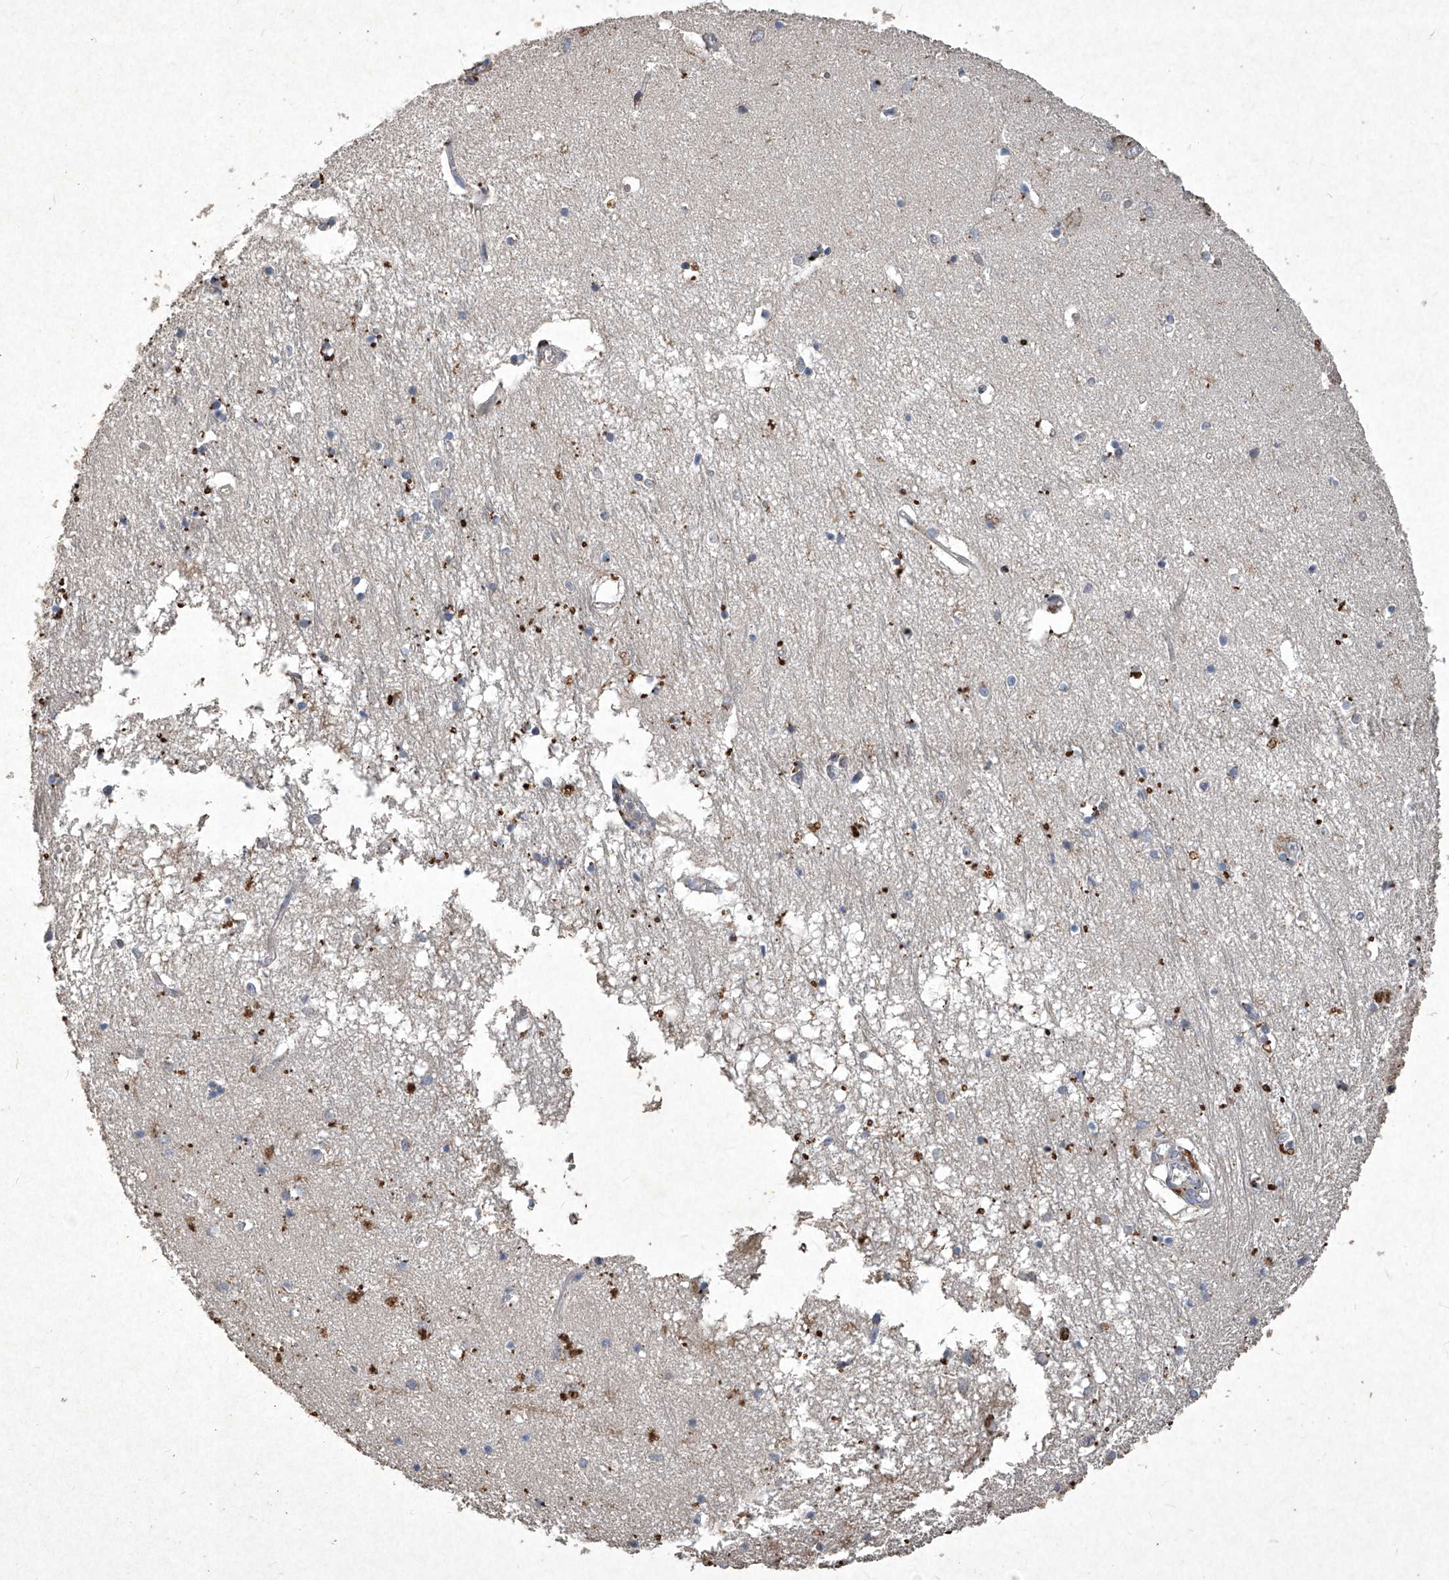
{"staining": {"intensity": "strong", "quantity": "25%-75%", "location": "cytoplasmic/membranous"}, "tissue": "hippocampus", "cell_type": "Glial cells", "image_type": "normal", "snomed": [{"axis": "morphology", "description": "Normal tissue, NOS"}, {"axis": "topography", "description": "Hippocampus"}], "caption": "Protein expression analysis of benign human hippocampus reveals strong cytoplasmic/membranous expression in approximately 25%-75% of glial cells.", "gene": "MED16", "patient": {"sex": "male", "age": 70}}